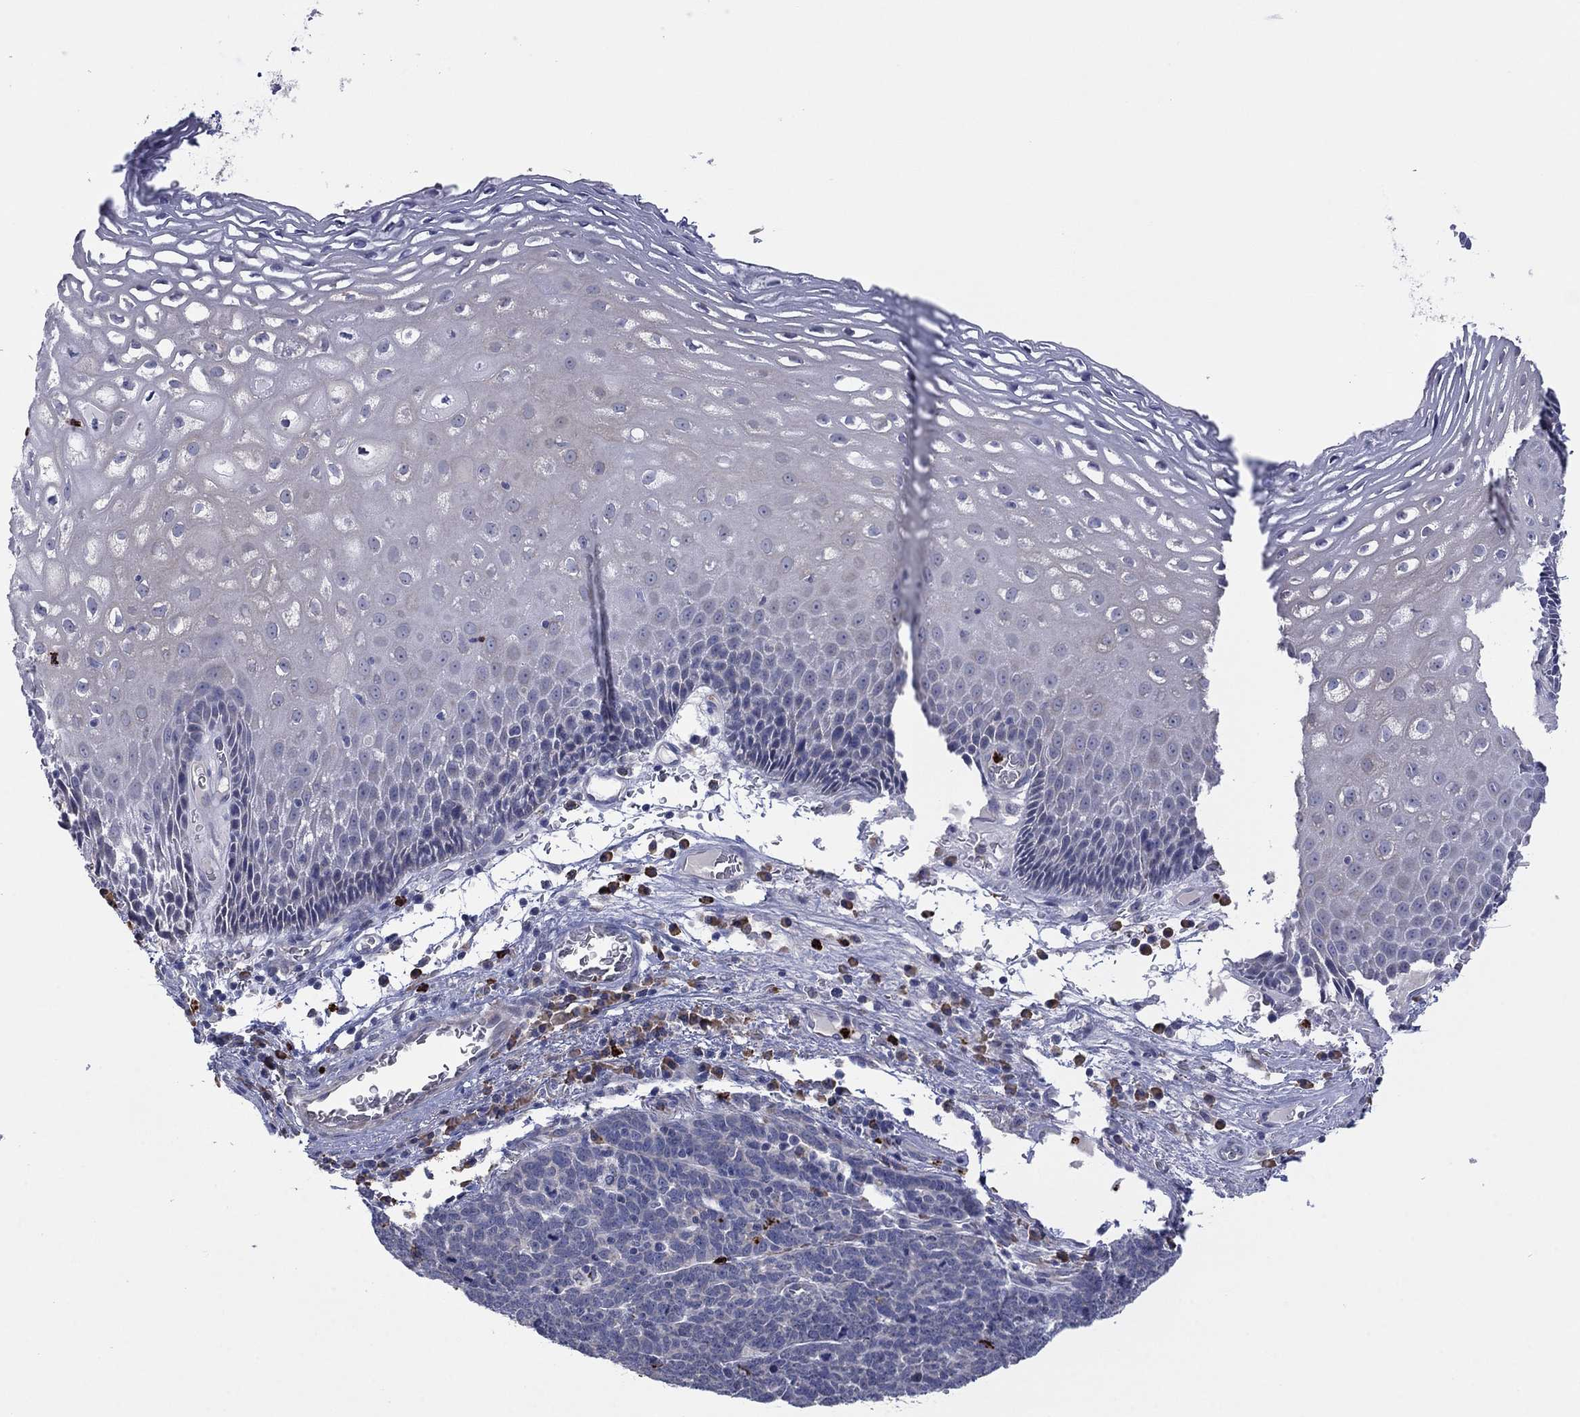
{"staining": {"intensity": "weak", "quantity": "25%-75%", "location": "cytoplasmic/membranous"}, "tissue": "esophagus", "cell_type": "Squamous epithelial cells", "image_type": "normal", "snomed": [{"axis": "morphology", "description": "Normal tissue, NOS"}, {"axis": "topography", "description": "Esophagus"}], "caption": "High-power microscopy captured an immunohistochemistry photomicrograph of benign esophagus, revealing weak cytoplasmic/membranous positivity in approximately 25%-75% of squamous epithelial cells.", "gene": "MTRFR", "patient": {"sex": "male", "age": 76}}